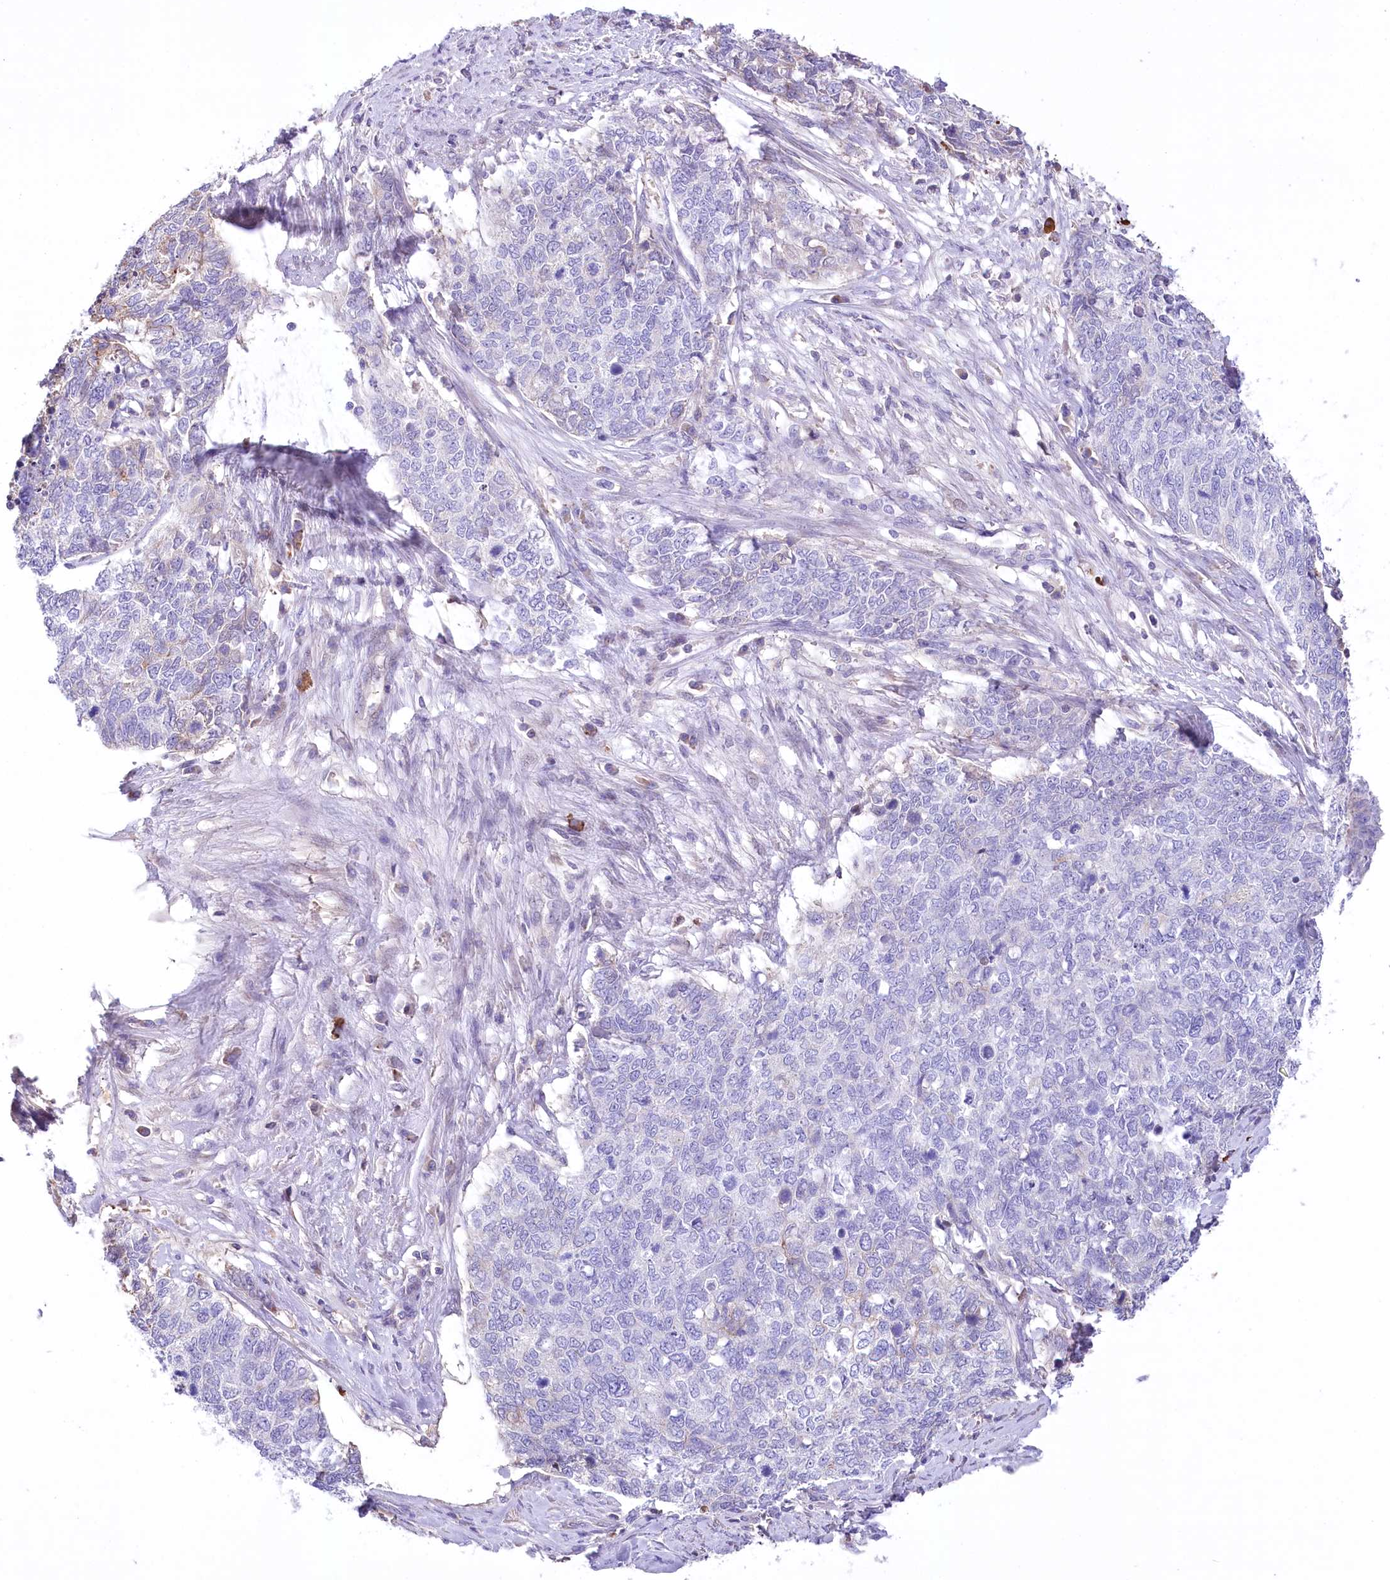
{"staining": {"intensity": "moderate", "quantity": "<25%", "location": "cytoplasmic/membranous"}, "tissue": "cervical cancer", "cell_type": "Tumor cells", "image_type": "cancer", "snomed": [{"axis": "morphology", "description": "Squamous cell carcinoma, NOS"}, {"axis": "topography", "description": "Cervix"}], "caption": "Moderate cytoplasmic/membranous positivity for a protein is identified in about <25% of tumor cells of cervical squamous cell carcinoma using IHC.", "gene": "CEP164", "patient": {"sex": "female", "age": 63}}